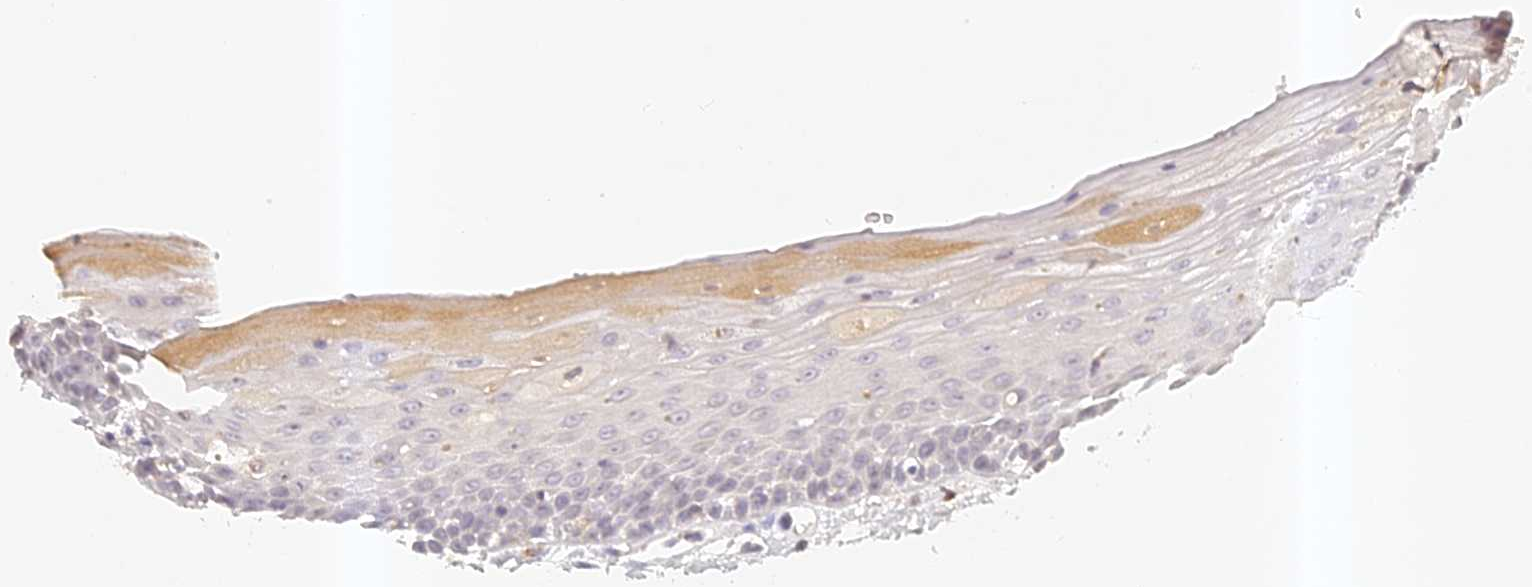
{"staining": {"intensity": "weak", "quantity": "25%-75%", "location": "nuclear"}, "tissue": "oral mucosa", "cell_type": "Squamous epithelial cells", "image_type": "normal", "snomed": [{"axis": "morphology", "description": "Normal tissue, NOS"}, {"axis": "topography", "description": "Oral tissue"}], "caption": "A micrograph showing weak nuclear expression in about 25%-75% of squamous epithelial cells in benign oral mucosa, as visualized by brown immunohistochemical staining.", "gene": "ELL3", "patient": {"sex": "female", "age": 76}}